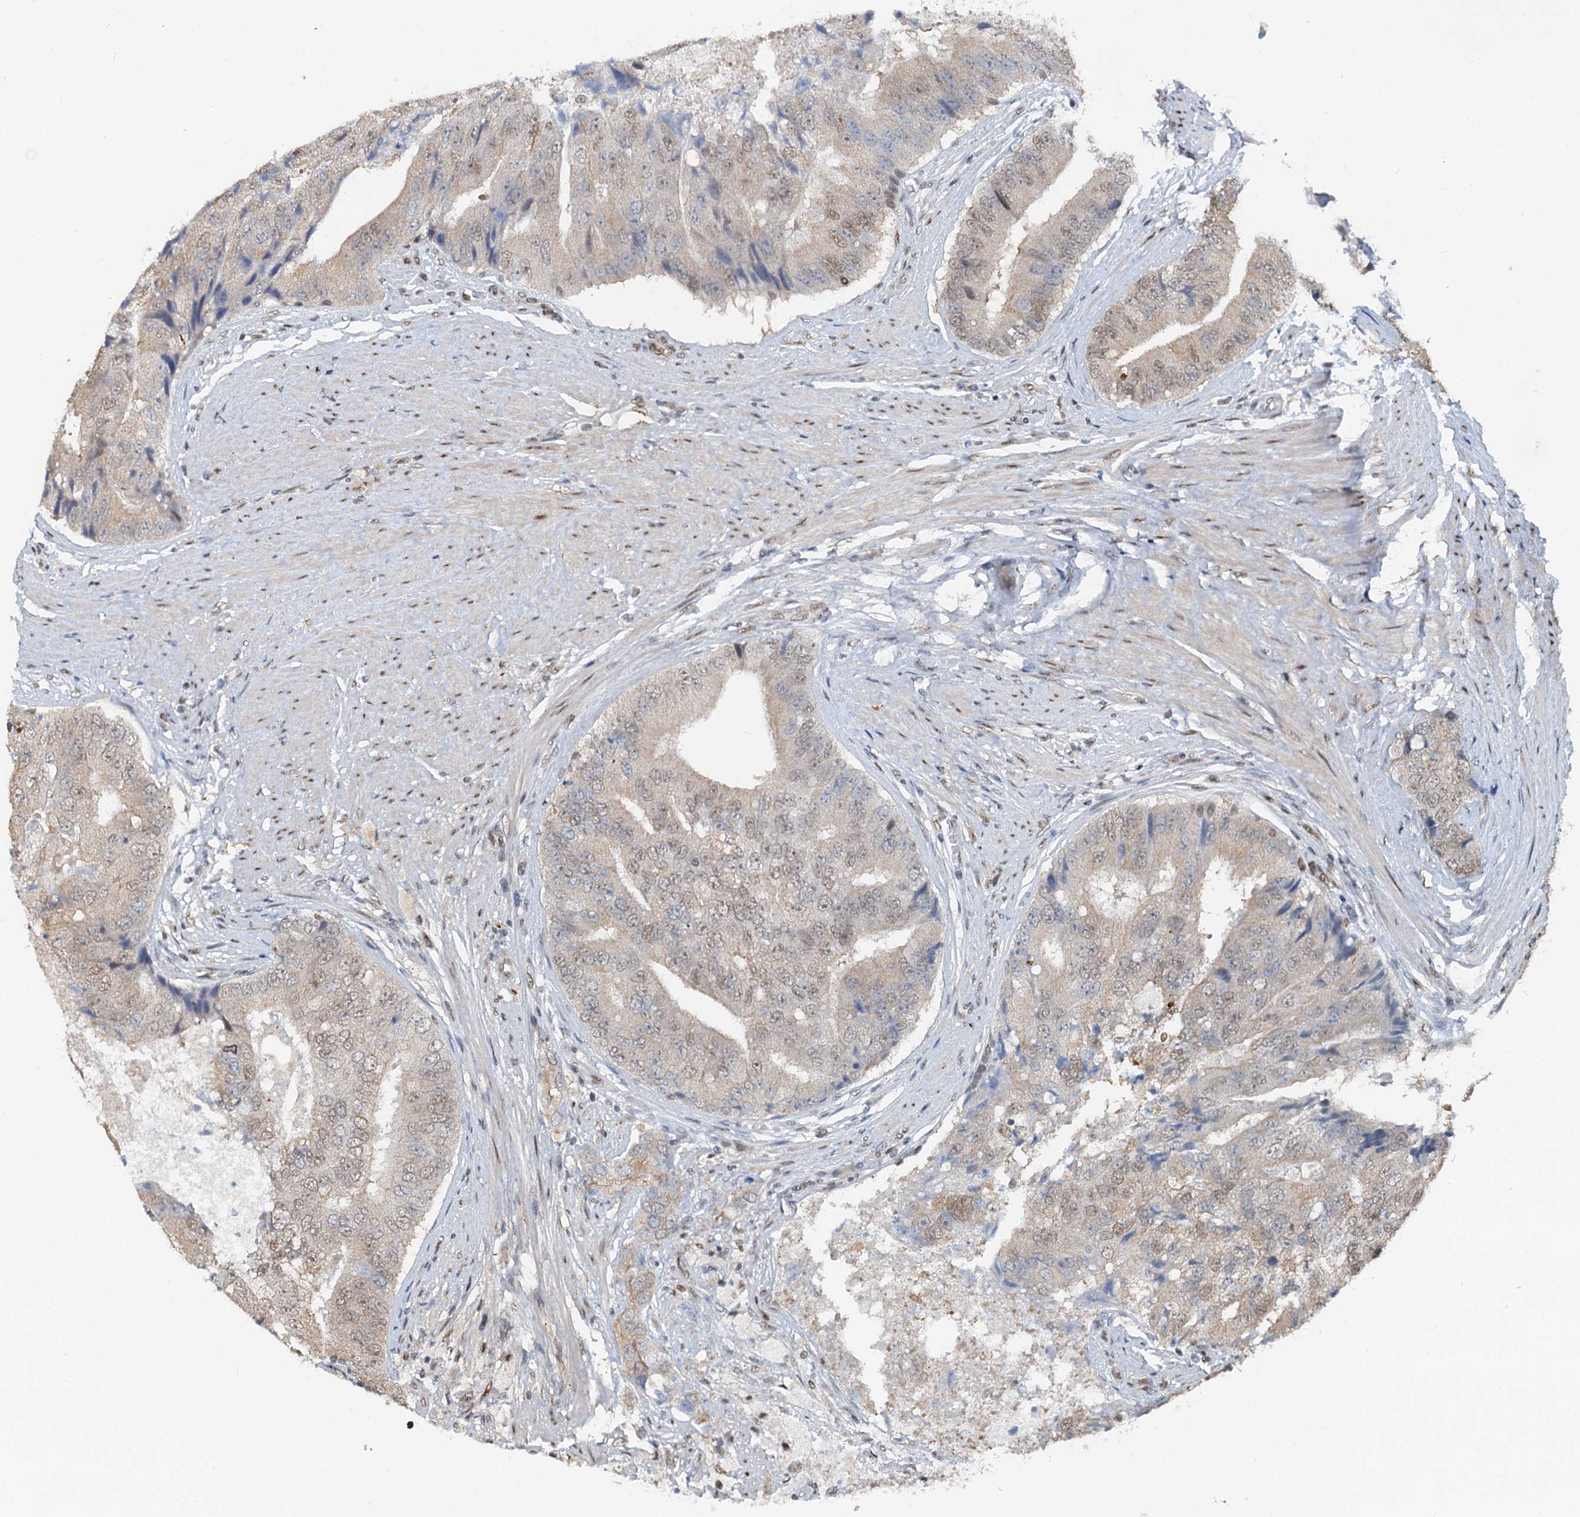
{"staining": {"intensity": "weak", "quantity": ">75%", "location": "nuclear"}, "tissue": "prostate cancer", "cell_type": "Tumor cells", "image_type": "cancer", "snomed": [{"axis": "morphology", "description": "Adenocarcinoma, High grade"}, {"axis": "topography", "description": "Prostate"}], "caption": "About >75% of tumor cells in prostate cancer (high-grade adenocarcinoma) show weak nuclear protein positivity as visualized by brown immunohistochemical staining.", "gene": "CFDP1", "patient": {"sex": "male", "age": 70}}